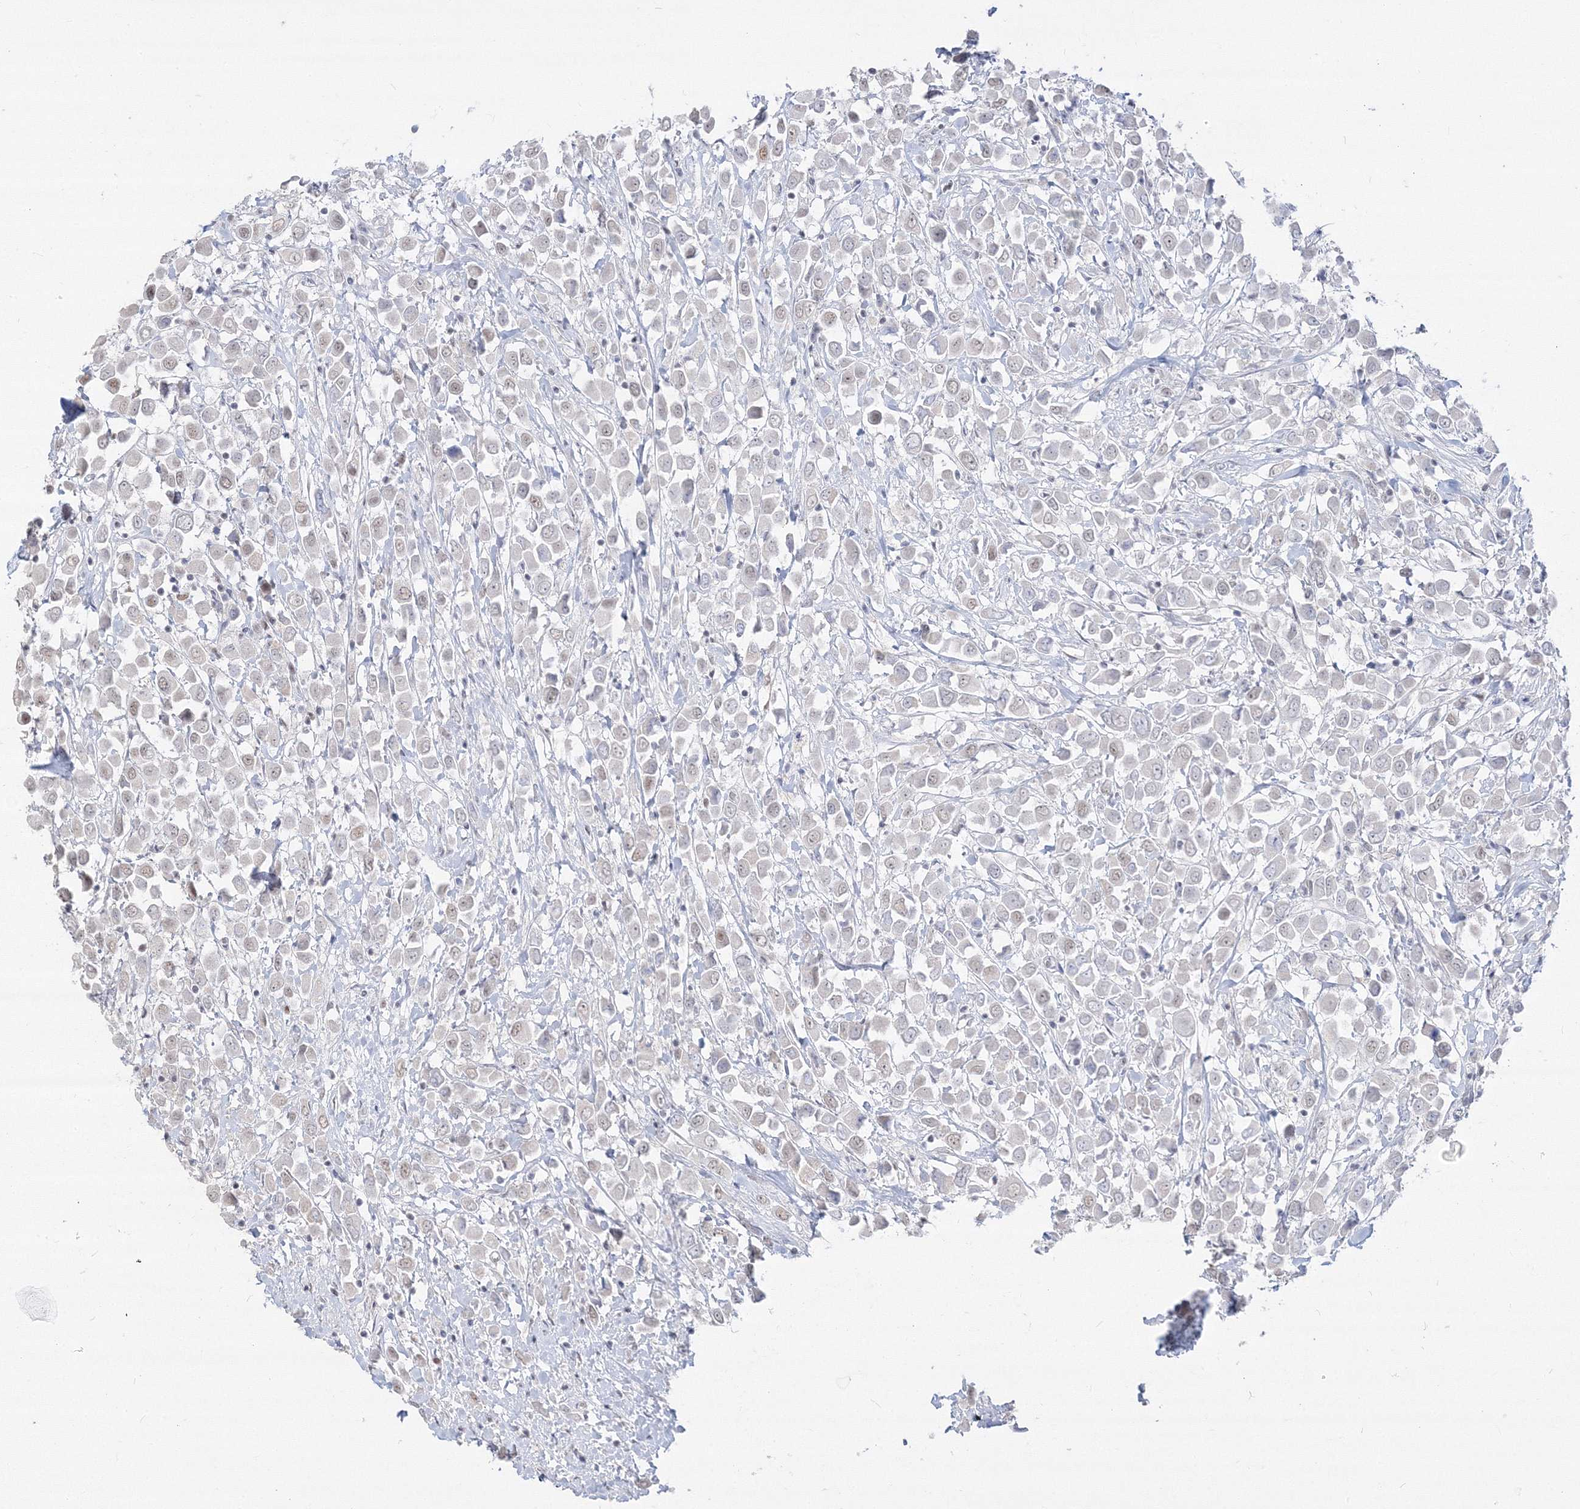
{"staining": {"intensity": "negative", "quantity": "none", "location": "none"}, "tissue": "breast cancer", "cell_type": "Tumor cells", "image_type": "cancer", "snomed": [{"axis": "morphology", "description": "Duct carcinoma"}, {"axis": "topography", "description": "Breast"}], "caption": "A histopathology image of invasive ductal carcinoma (breast) stained for a protein reveals no brown staining in tumor cells. (Immunohistochemistry (ihc), brightfield microscopy, high magnification).", "gene": "PPP4R2", "patient": {"sex": "female", "age": 61}}